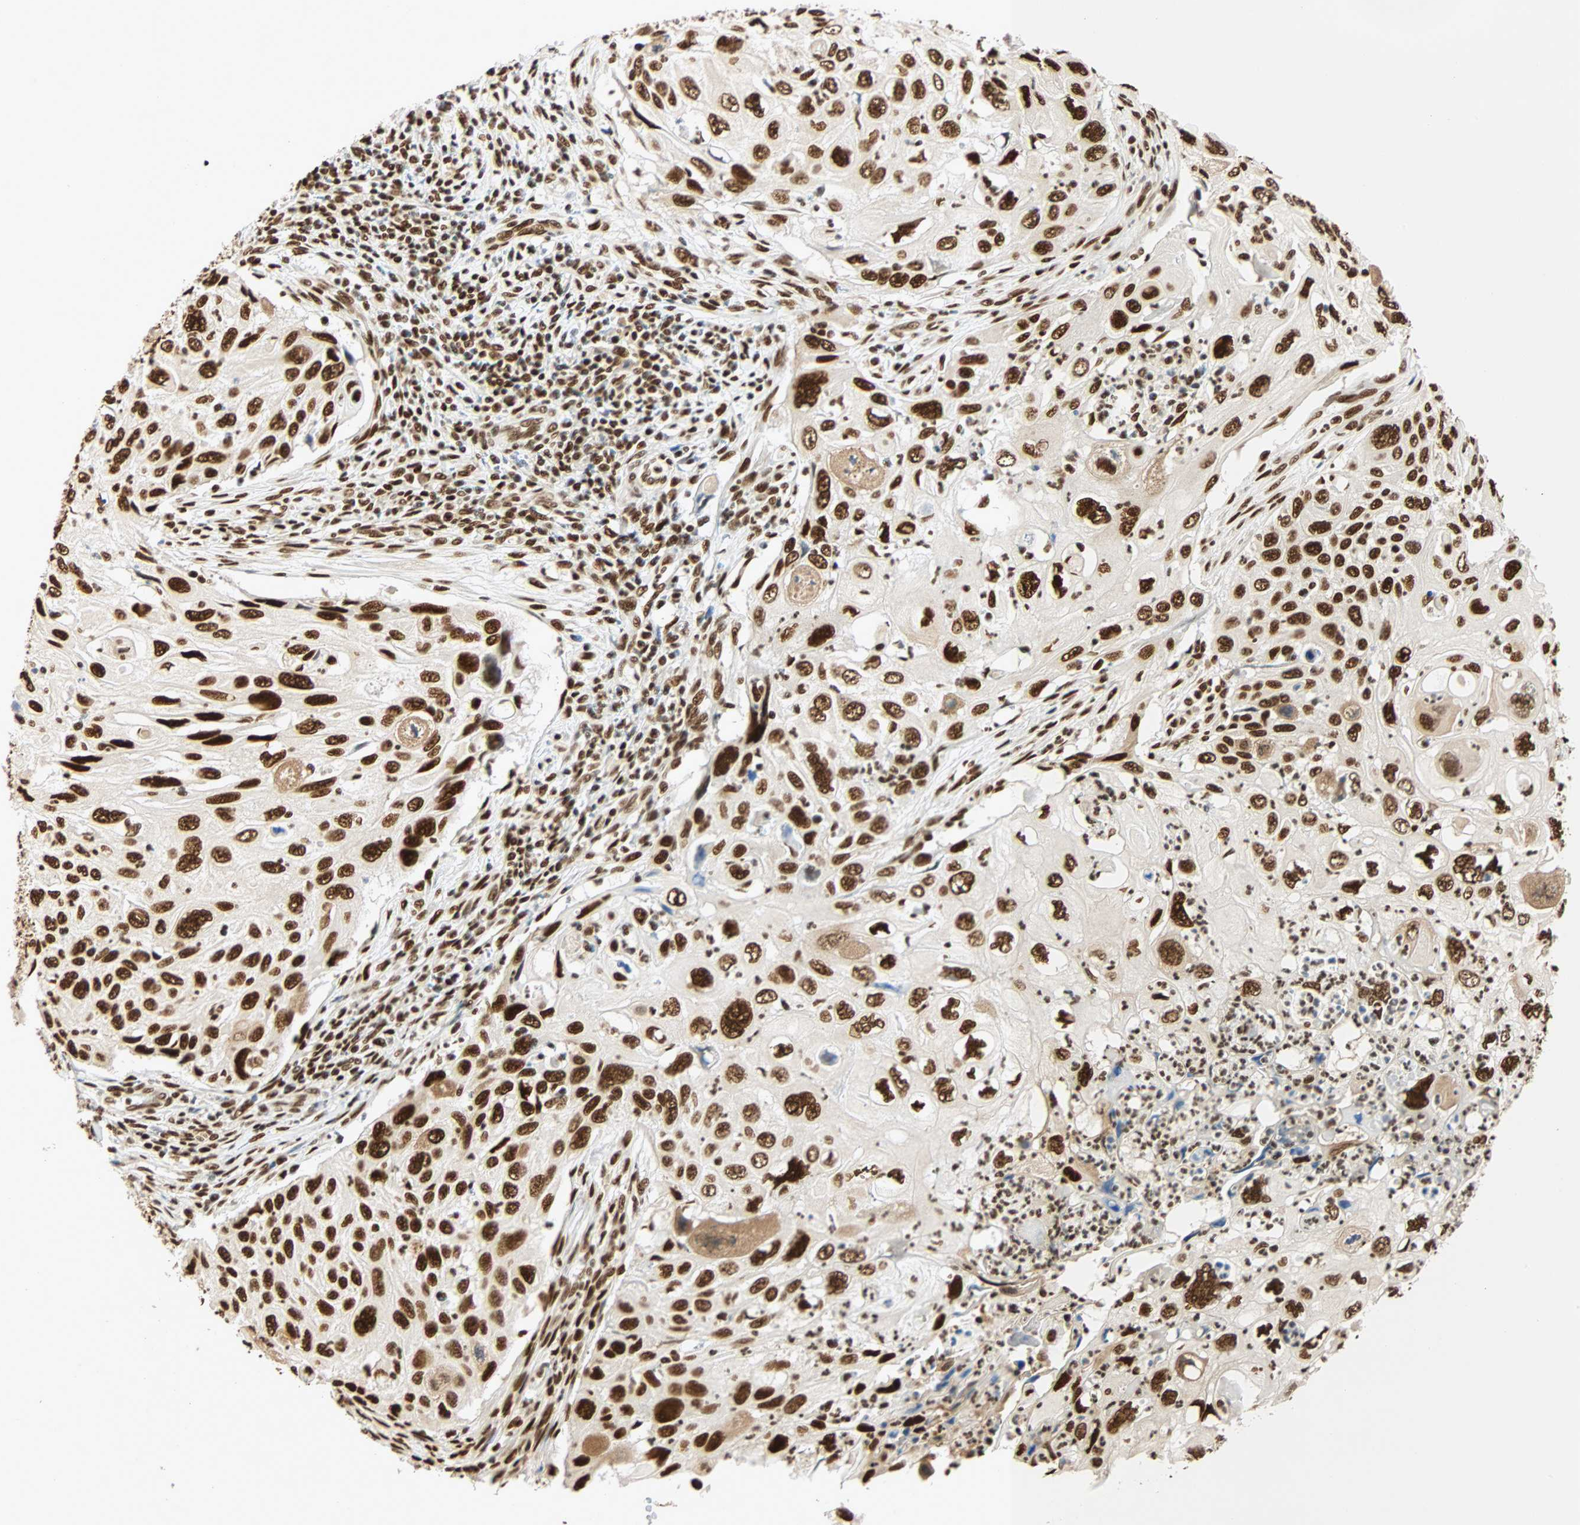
{"staining": {"intensity": "strong", "quantity": ">75%", "location": "nuclear"}, "tissue": "cervical cancer", "cell_type": "Tumor cells", "image_type": "cancer", "snomed": [{"axis": "morphology", "description": "Squamous cell carcinoma, NOS"}, {"axis": "topography", "description": "Cervix"}], "caption": "Cervical cancer (squamous cell carcinoma) stained for a protein (brown) exhibits strong nuclear positive positivity in approximately >75% of tumor cells.", "gene": "CDK12", "patient": {"sex": "female", "age": 70}}